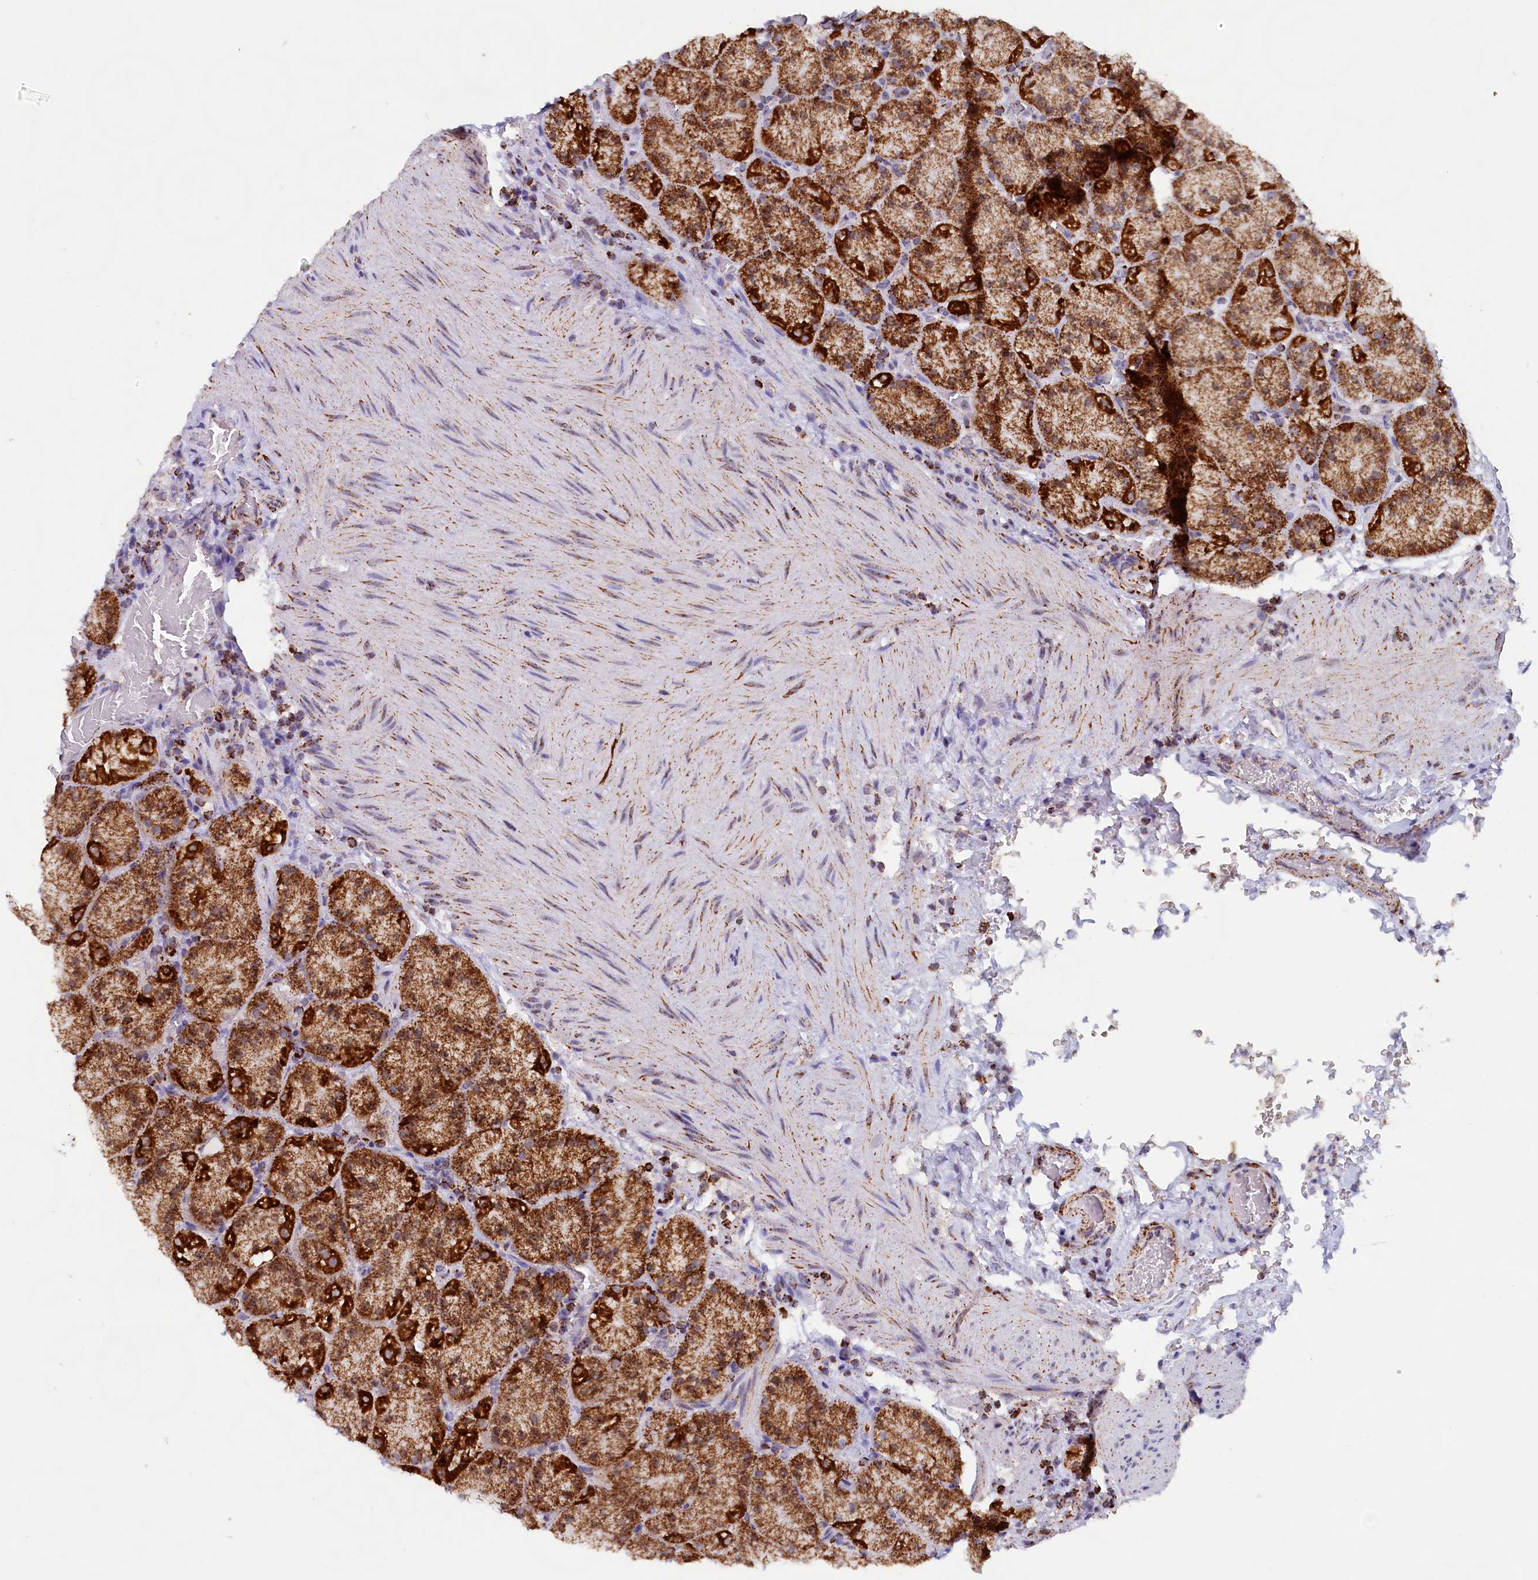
{"staining": {"intensity": "strong", "quantity": ">75%", "location": "cytoplasmic/membranous"}, "tissue": "stomach", "cell_type": "Glandular cells", "image_type": "normal", "snomed": [{"axis": "morphology", "description": "Normal tissue, NOS"}, {"axis": "topography", "description": "Stomach, upper"}, {"axis": "topography", "description": "Stomach, lower"}], "caption": "The photomicrograph reveals immunohistochemical staining of unremarkable stomach. There is strong cytoplasmic/membranous positivity is appreciated in about >75% of glandular cells. The staining is performed using DAB brown chromogen to label protein expression. The nuclei are counter-stained blue using hematoxylin.", "gene": "C1D", "patient": {"sex": "male", "age": 80}}